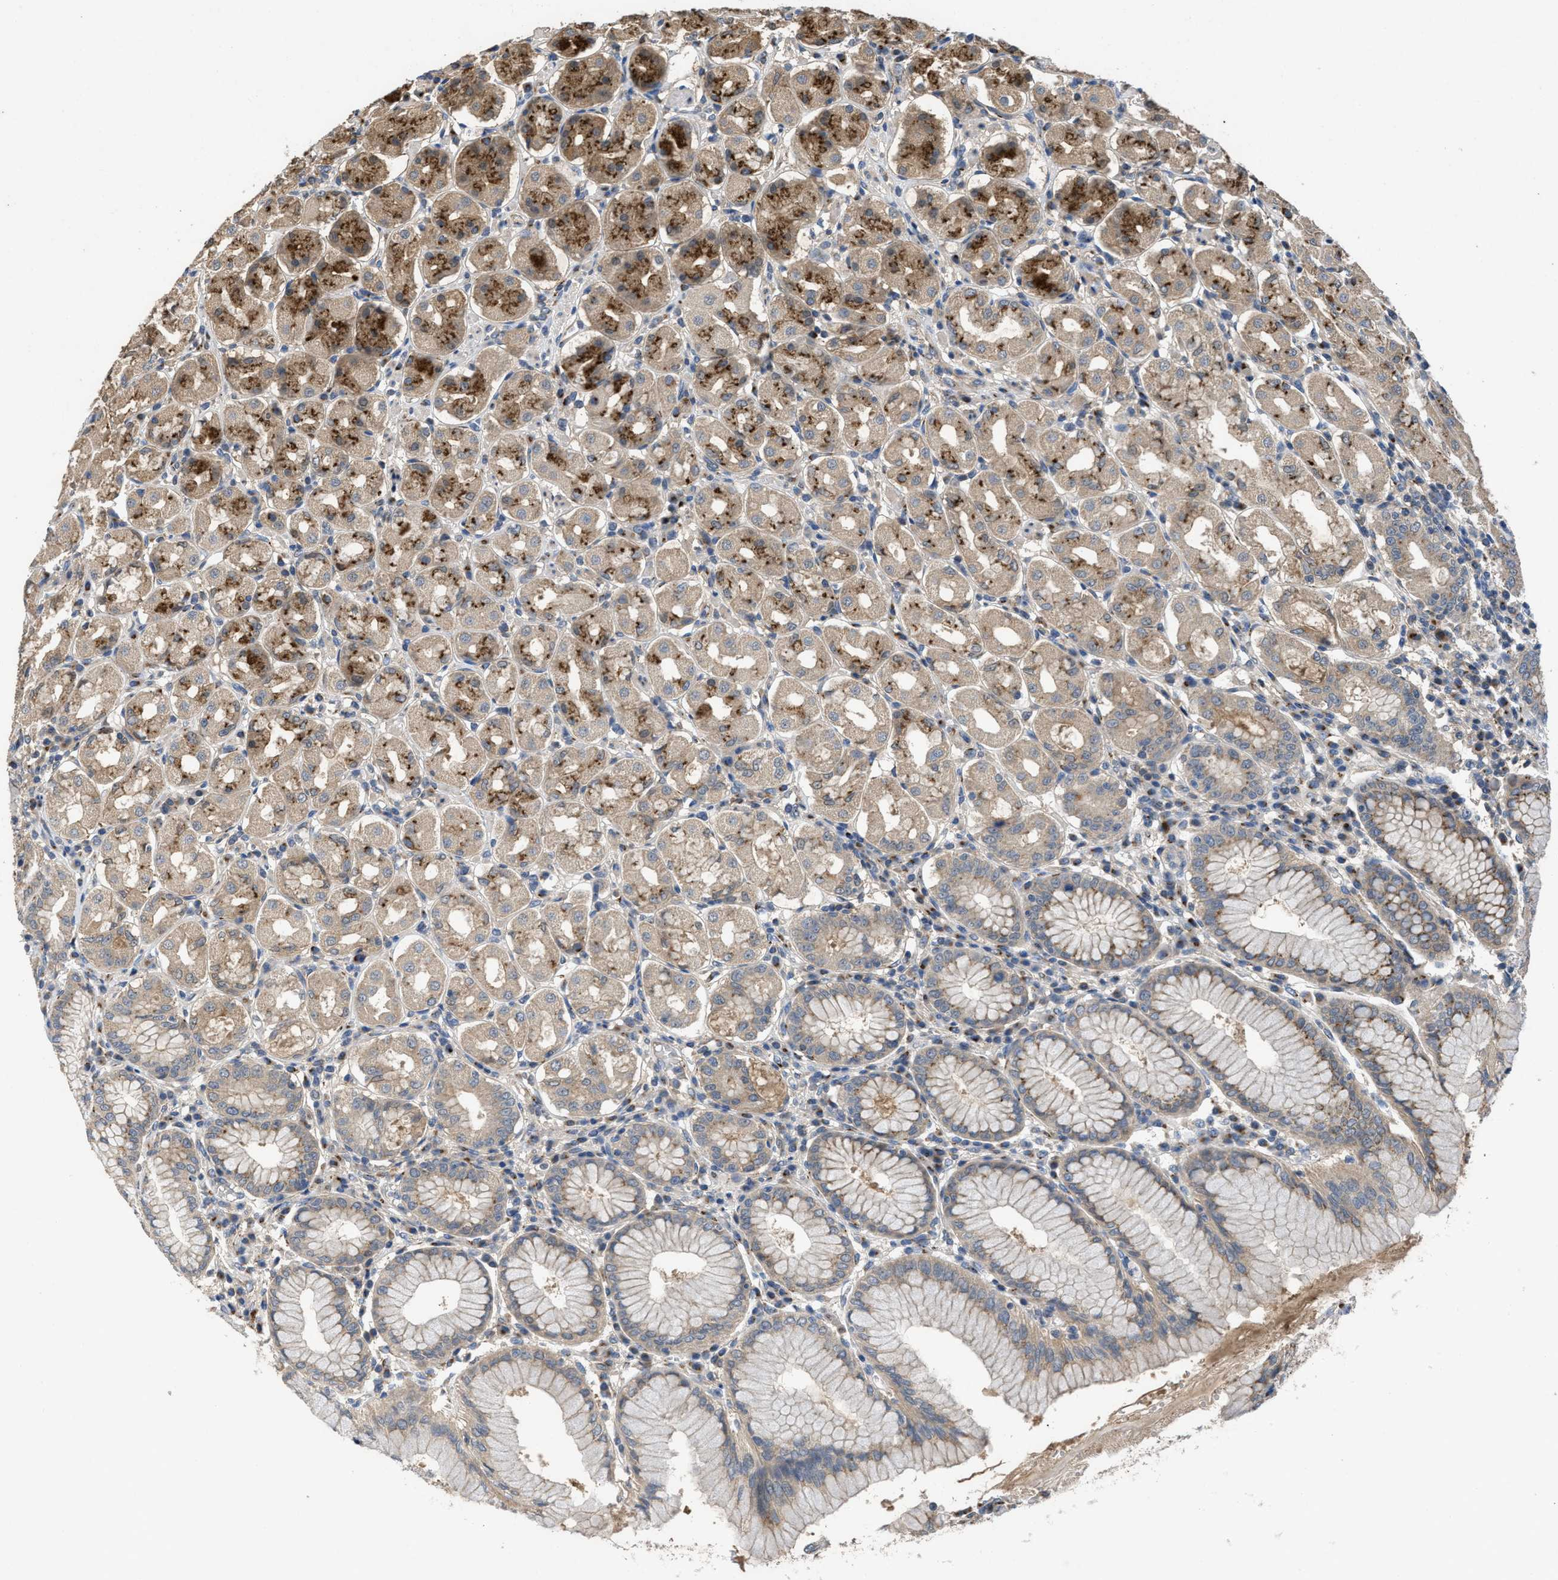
{"staining": {"intensity": "moderate", "quantity": "25%-75%", "location": "cytoplasmic/membranous"}, "tissue": "stomach", "cell_type": "Glandular cells", "image_type": "normal", "snomed": [{"axis": "morphology", "description": "Normal tissue, NOS"}, {"axis": "topography", "description": "Stomach"}, {"axis": "topography", "description": "Stomach, lower"}], "caption": "Unremarkable stomach was stained to show a protein in brown. There is medium levels of moderate cytoplasmic/membranous staining in about 25%-75% of glandular cells. The protein is stained brown, and the nuclei are stained in blue (DAB (3,3'-diaminobenzidine) IHC with brightfield microscopy, high magnification).", "gene": "SIK2", "patient": {"sex": "female", "age": 56}}